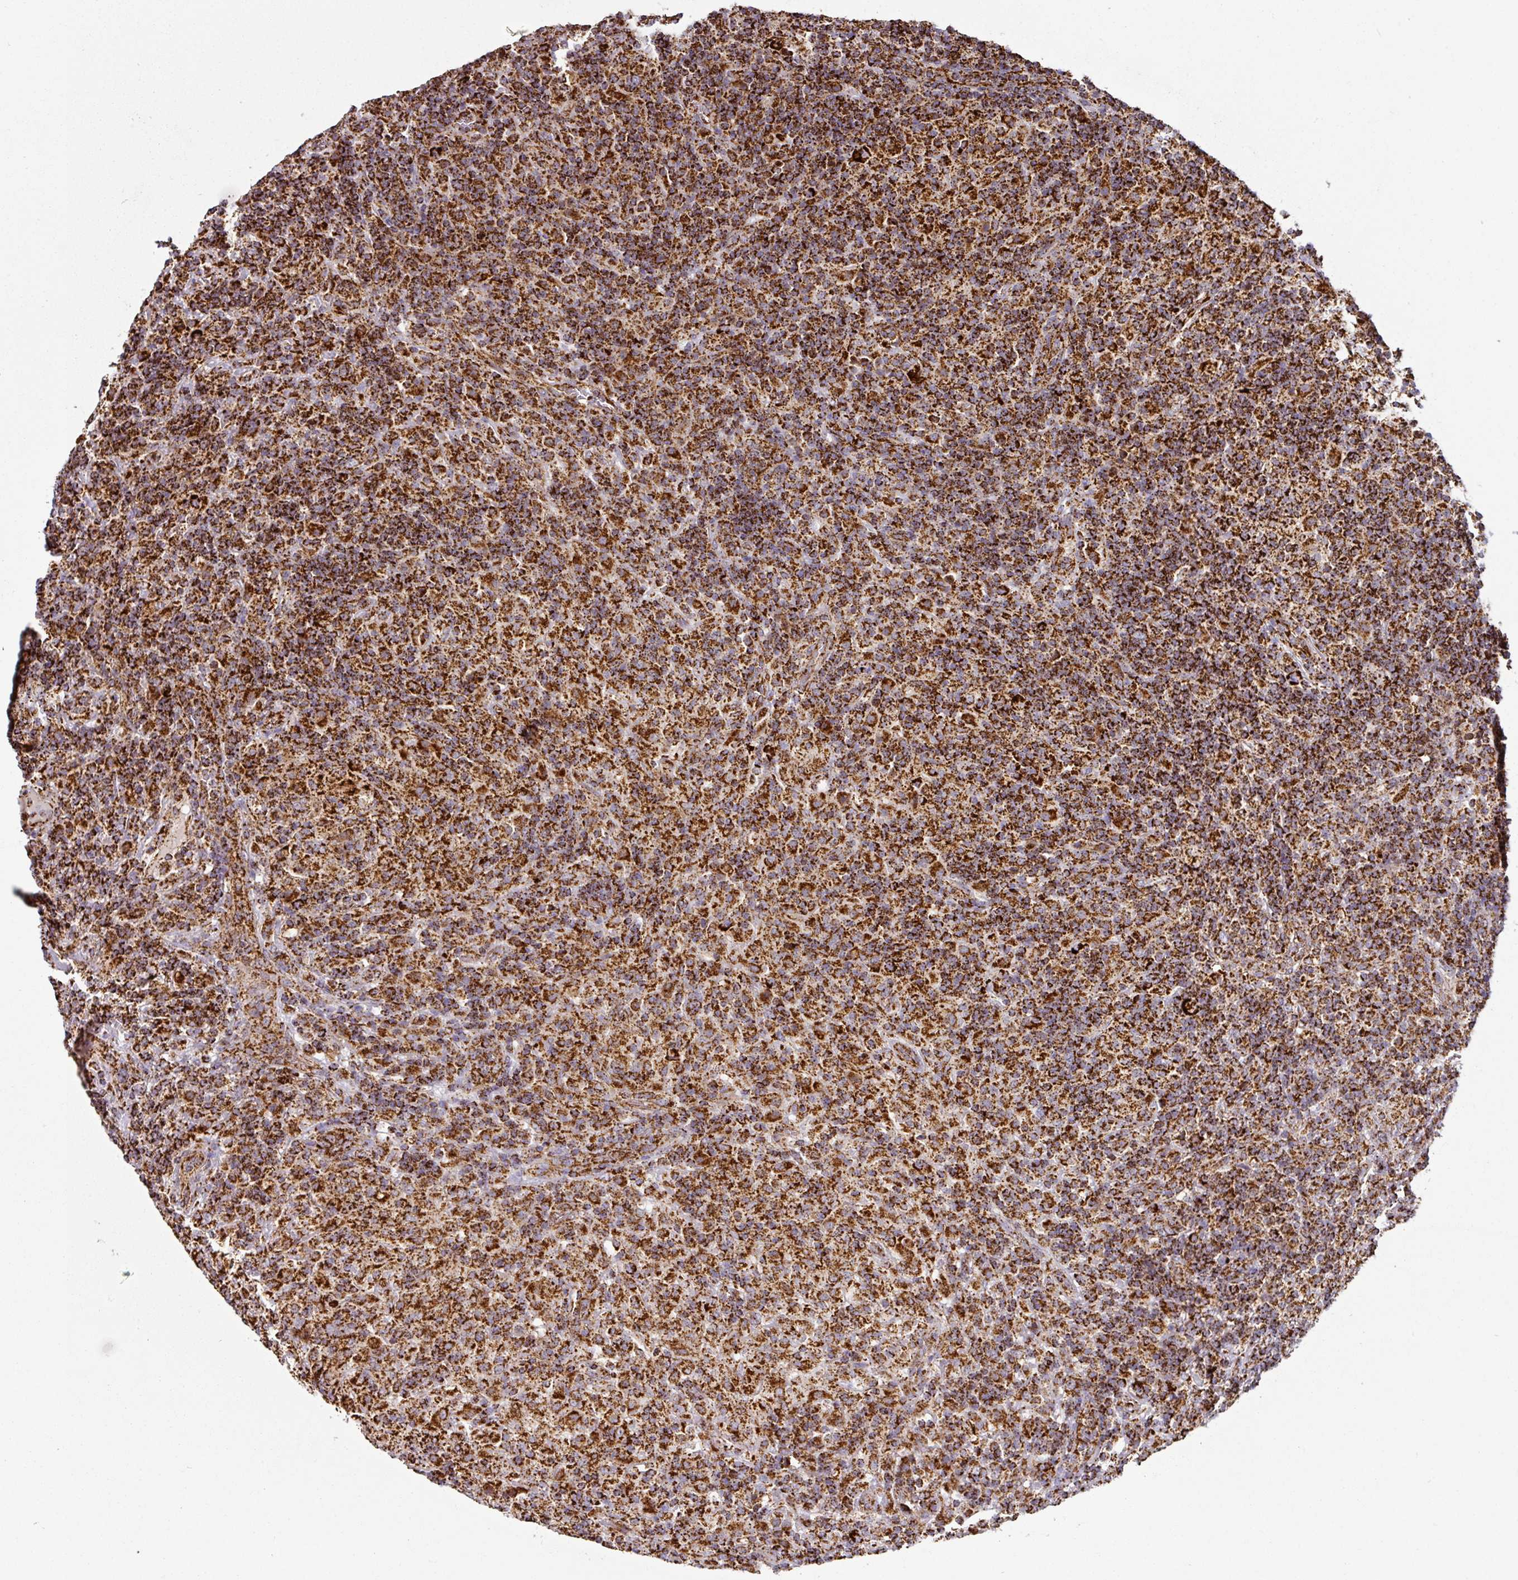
{"staining": {"intensity": "strong", "quantity": ">75%", "location": "cytoplasmic/membranous"}, "tissue": "lymphoma", "cell_type": "Tumor cells", "image_type": "cancer", "snomed": [{"axis": "morphology", "description": "Hodgkin's disease, NOS"}, {"axis": "topography", "description": "Lymph node"}], "caption": "Hodgkin's disease stained for a protein exhibits strong cytoplasmic/membranous positivity in tumor cells.", "gene": "TRAP1", "patient": {"sex": "male", "age": 70}}